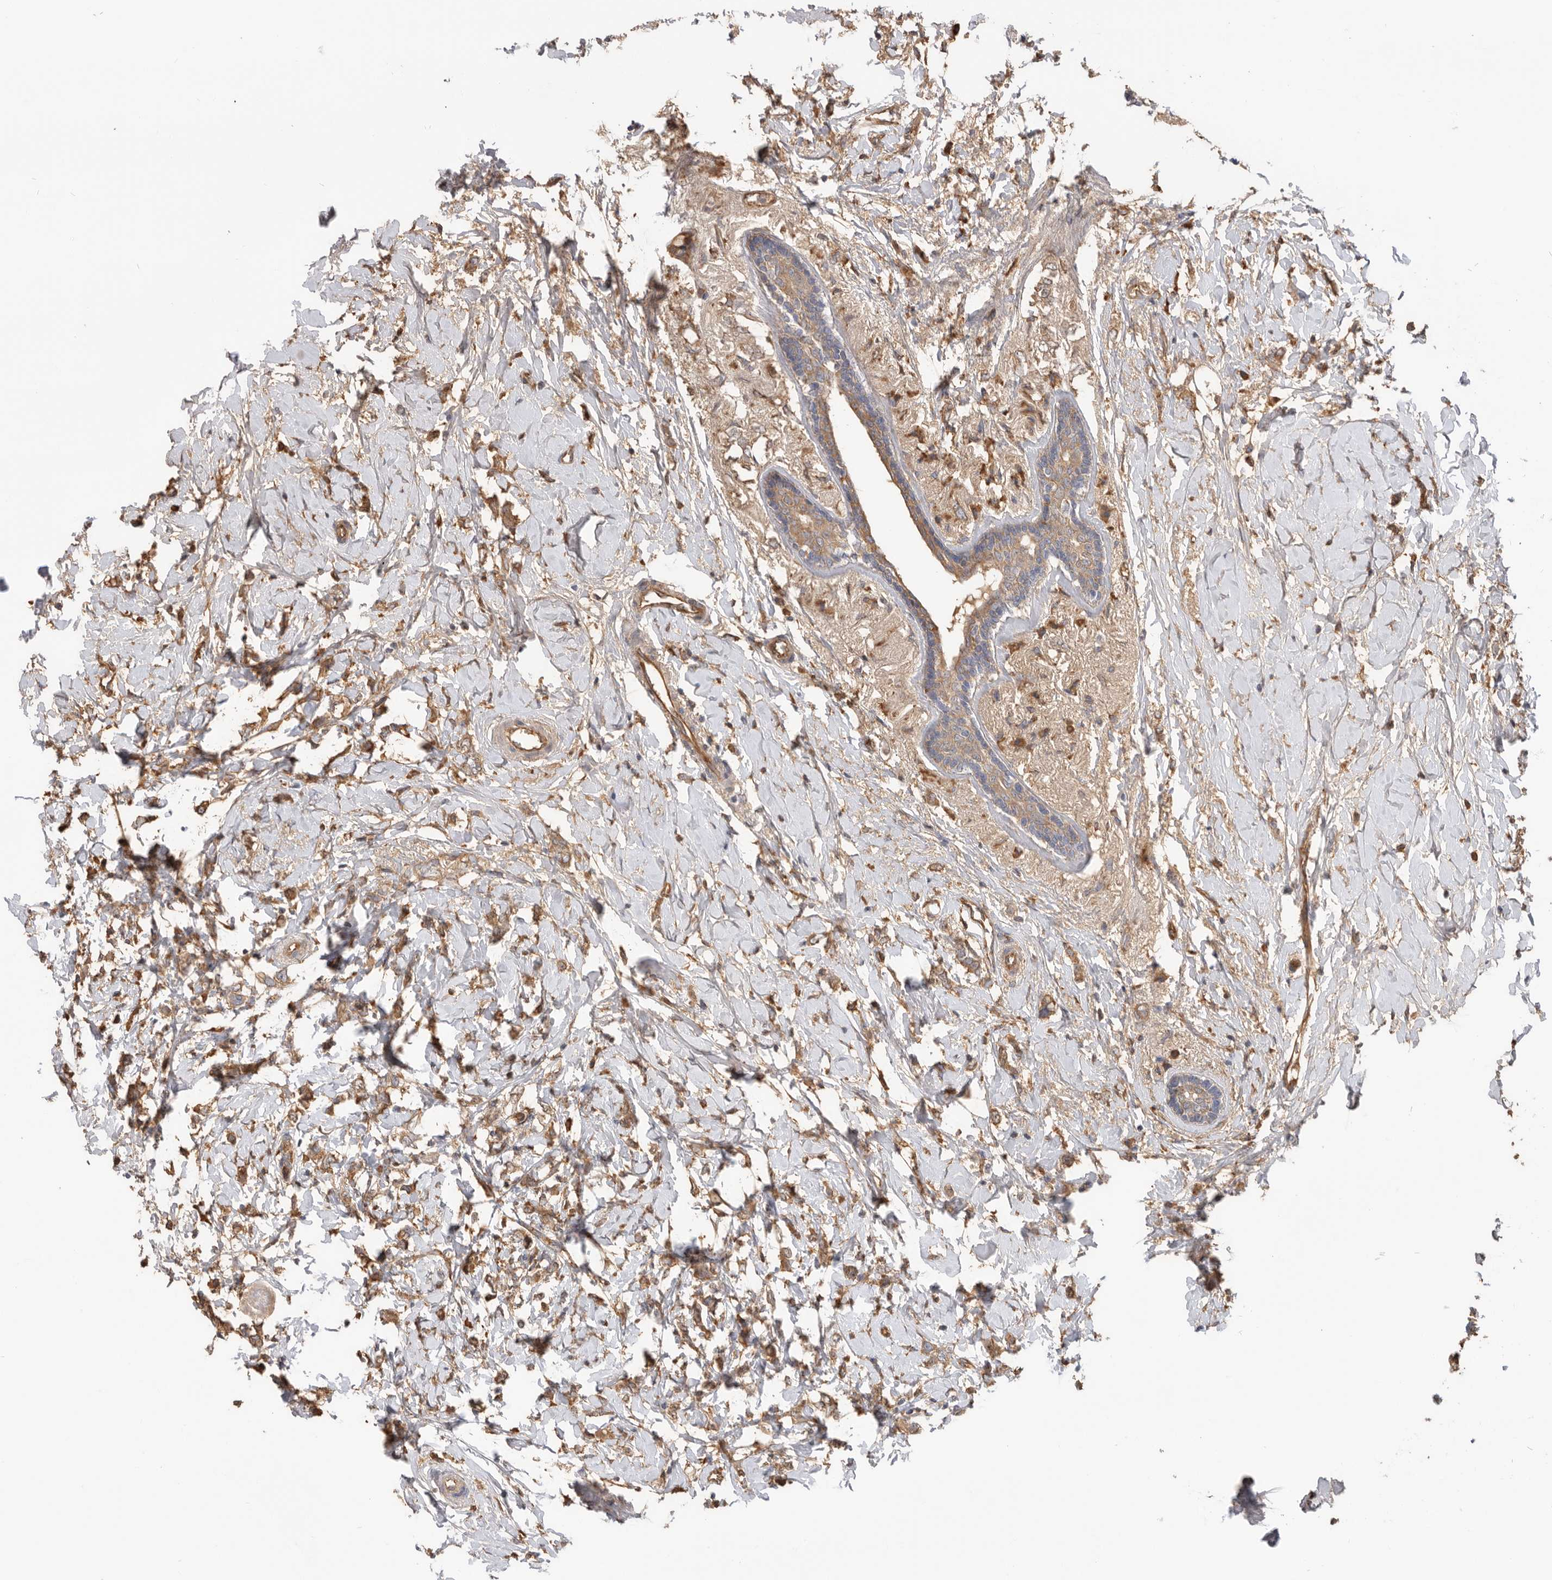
{"staining": {"intensity": "moderate", "quantity": ">75%", "location": "cytoplasmic/membranous"}, "tissue": "breast cancer", "cell_type": "Tumor cells", "image_type": "cancer", "snomed": [{"axis": "morphology", "description": "Normal tissue, NOS"}, {"axis": "morphology", "description": "Lobular carcinoma"}, {"axis": "topography", "description": "Breast"}], "caption": "Immunohistochemical staining of breast cancer demonstrates medium levels of moderate cytoplasmic/membranous protein staining in approximately >75% of tumor cells.", "gene": "CDC42BPB", "patient": {"sex": "female", "age": 47}}